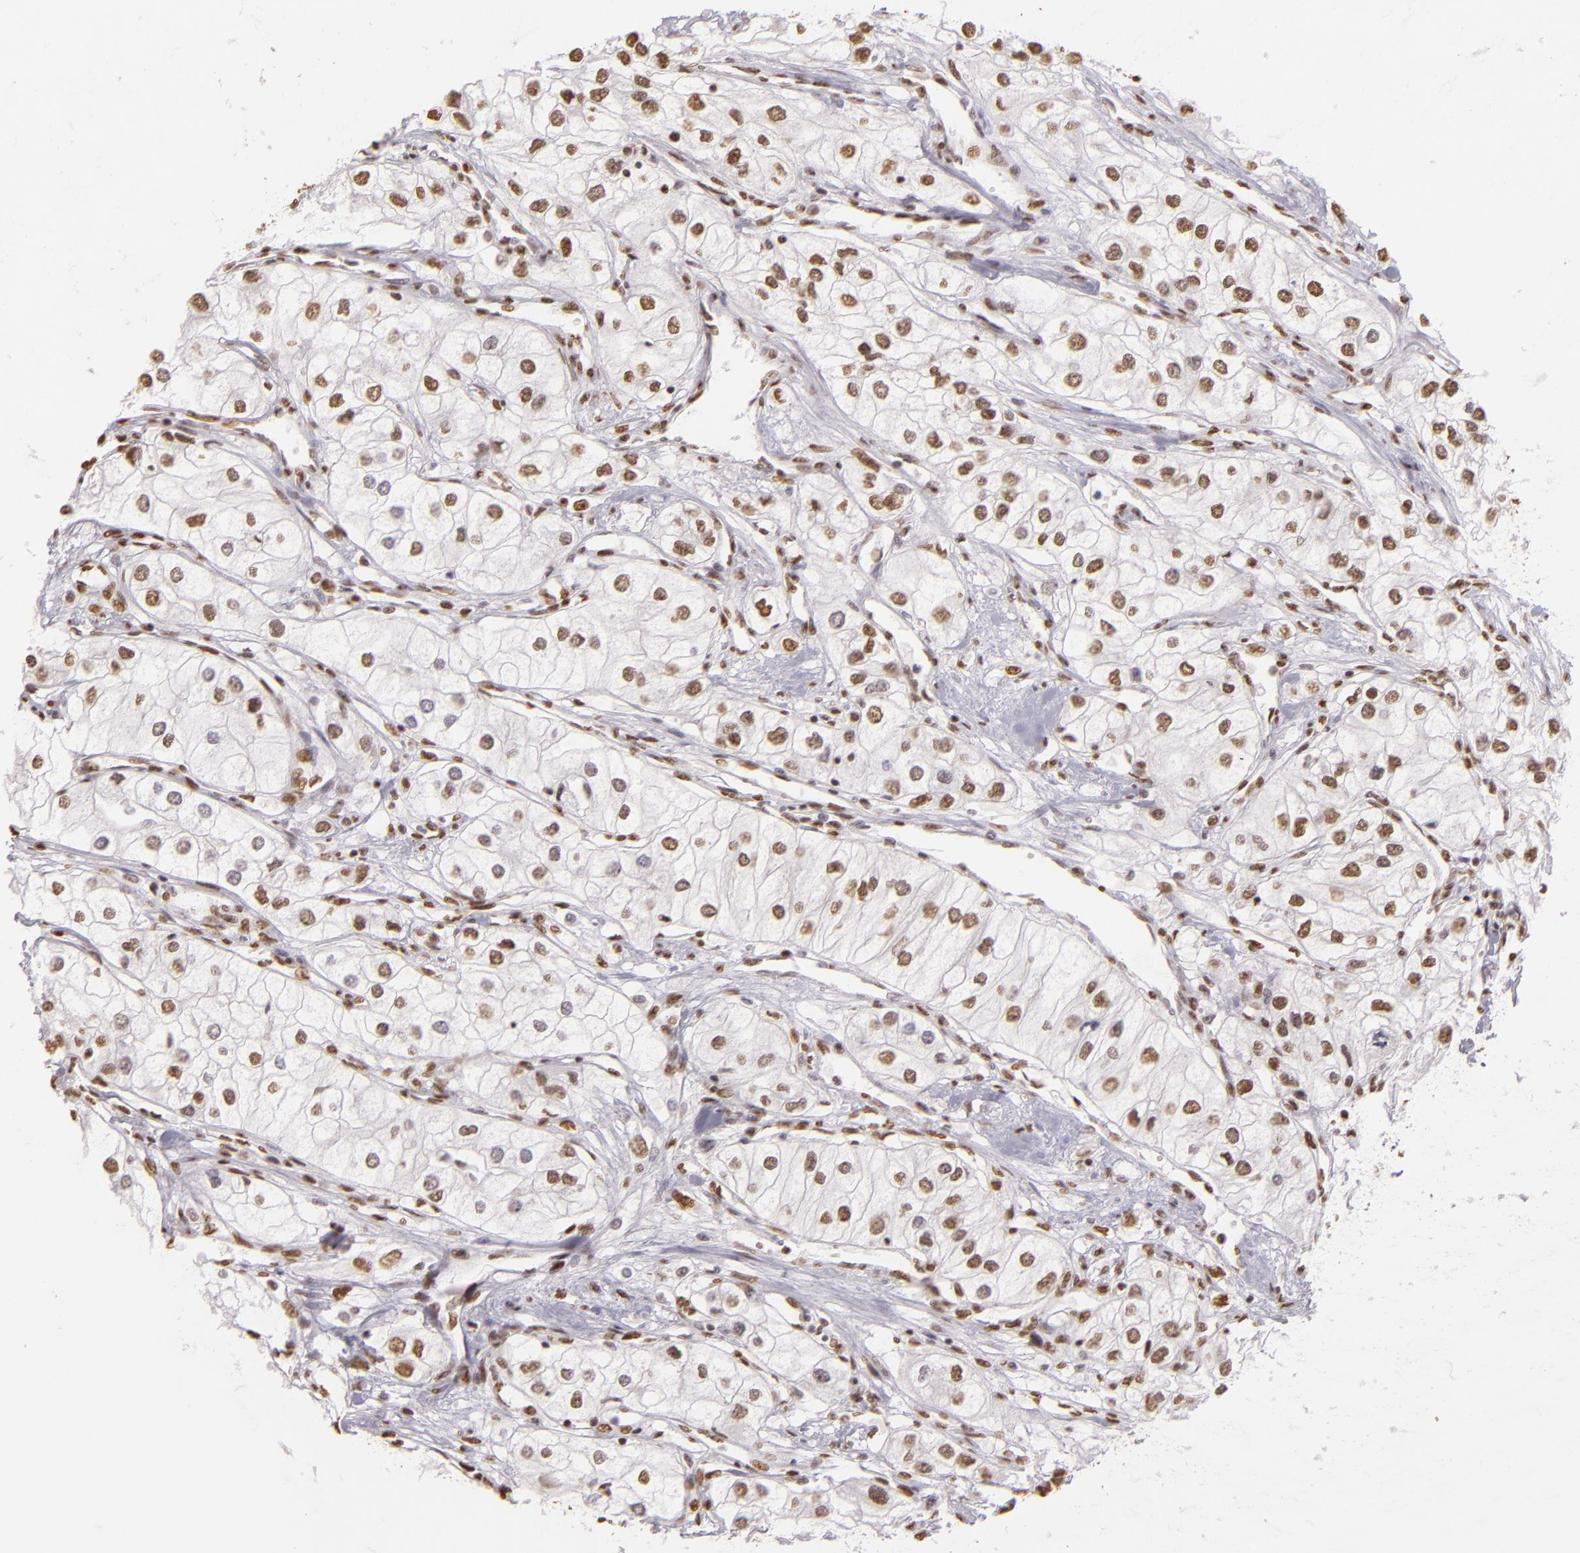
{"staining": {"intensity": "moderate", "quantity": "25%-75%", "location": "nuclear"}, "tissue": "renal cancer", "cell_type": "Tumor cells", "image_type": "cancer", "snomed": [{"axis": "morphology", "description": "Adenocarcinoma, NOS"}, {"axis": "topography", "description": "Kidney"}], "caption": "This photomicrograph displays adenocarcinoma (renal) stained with IHC to label a protein in brown. The nuclear of tumor cells show moderate positivity for the protein. Nuclei are counter-stained blue.", "gene": "PAPOLA", "patient": {"sex": "male", "age": 57}}